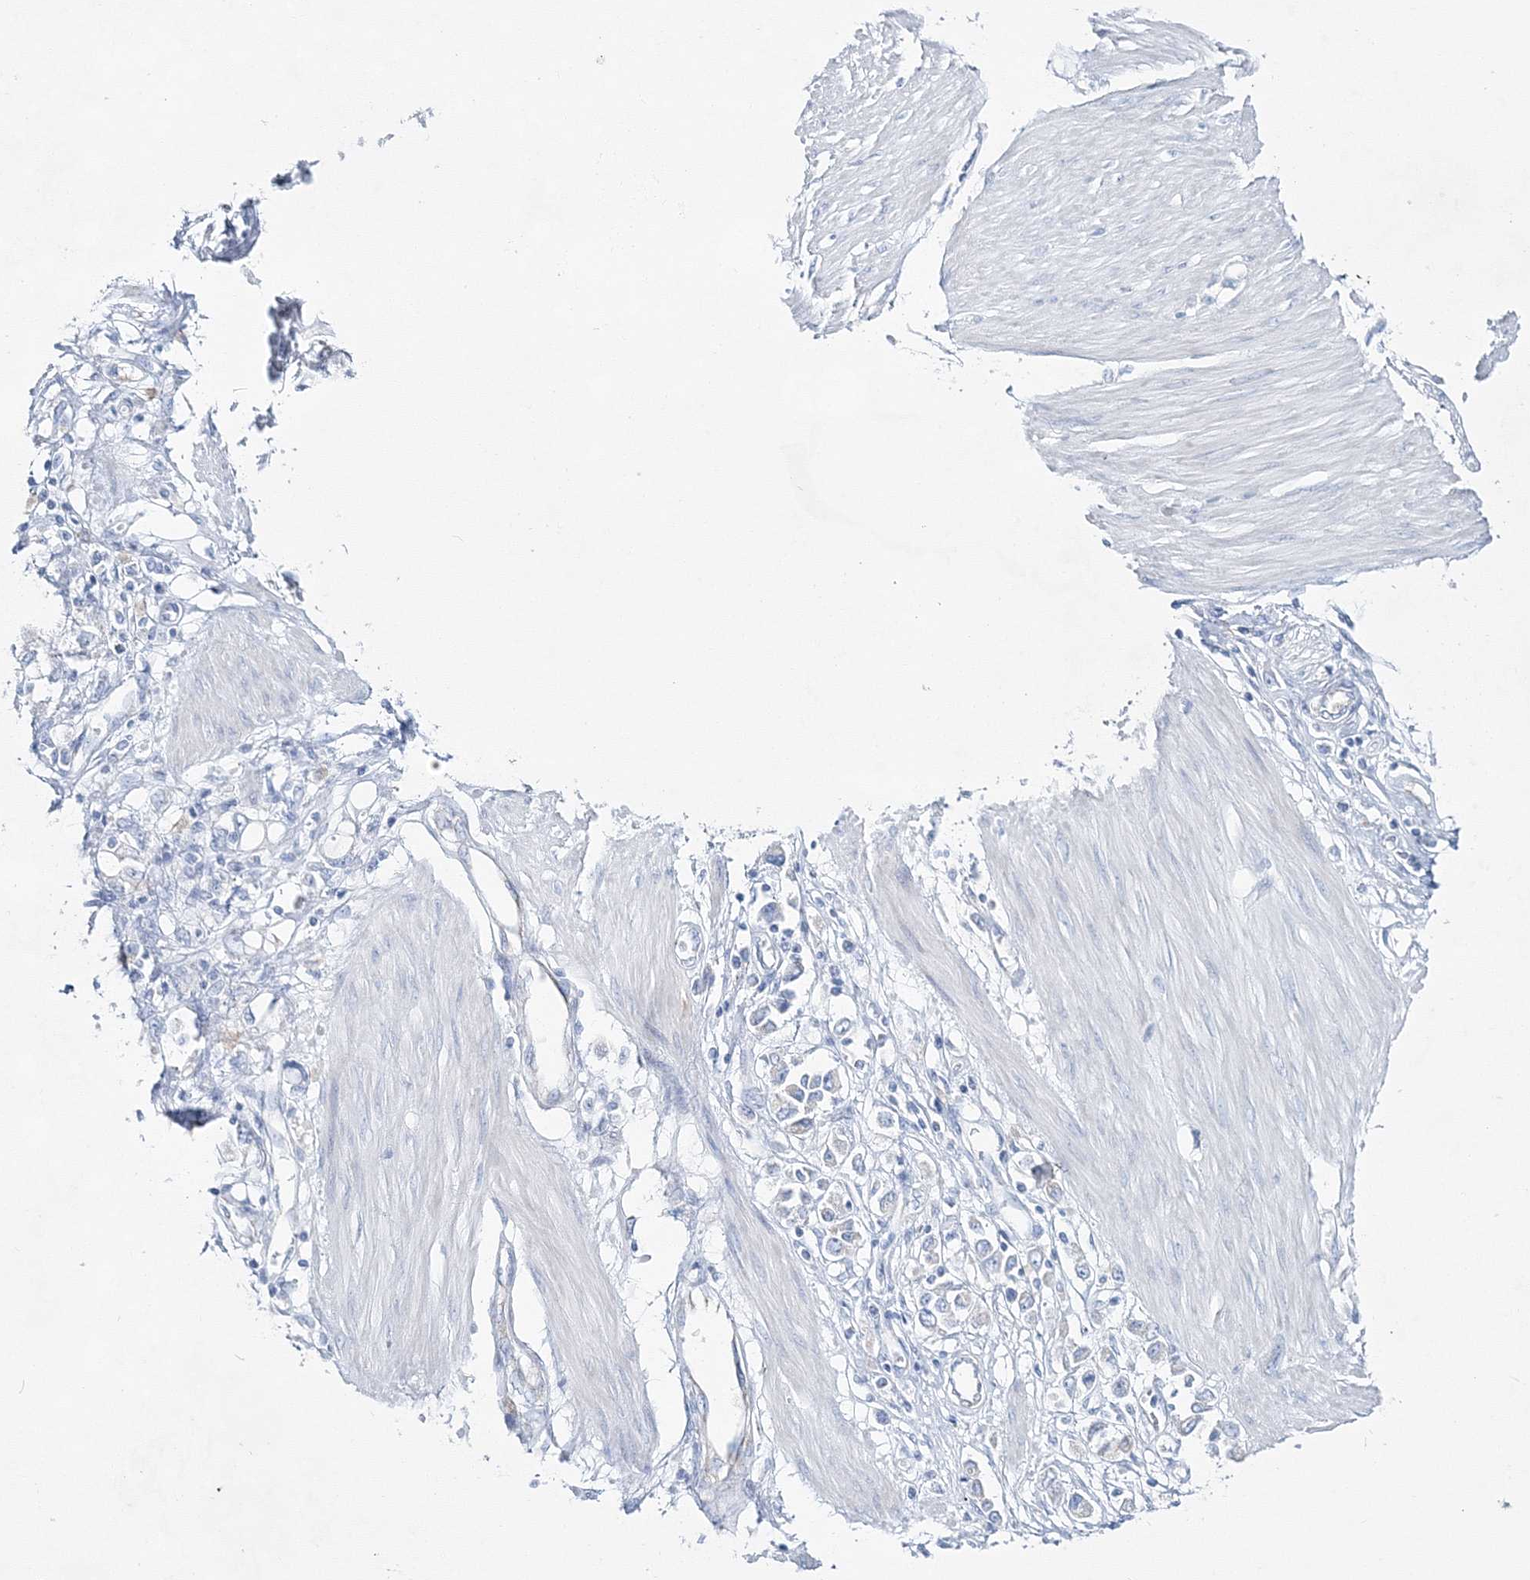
{"staining": {"intensity": "negative", "quantity": "none", "location": "none"}, "tissue": "stomach cancer", "cell_type": "Tumor cells", "image_type": "cancer", "snomed": [{"axis": "morphology", "description": "Adenocarcinoma, NOS"}, {"axis": "topography", "description": "Stomach"}], "caption": "Immunohistochemistry of human stomach adenocarcinoma reveals no positivity in tumor cells.", "gene": "HIBCH", "patient": {"sex": "female", "age": 76}}